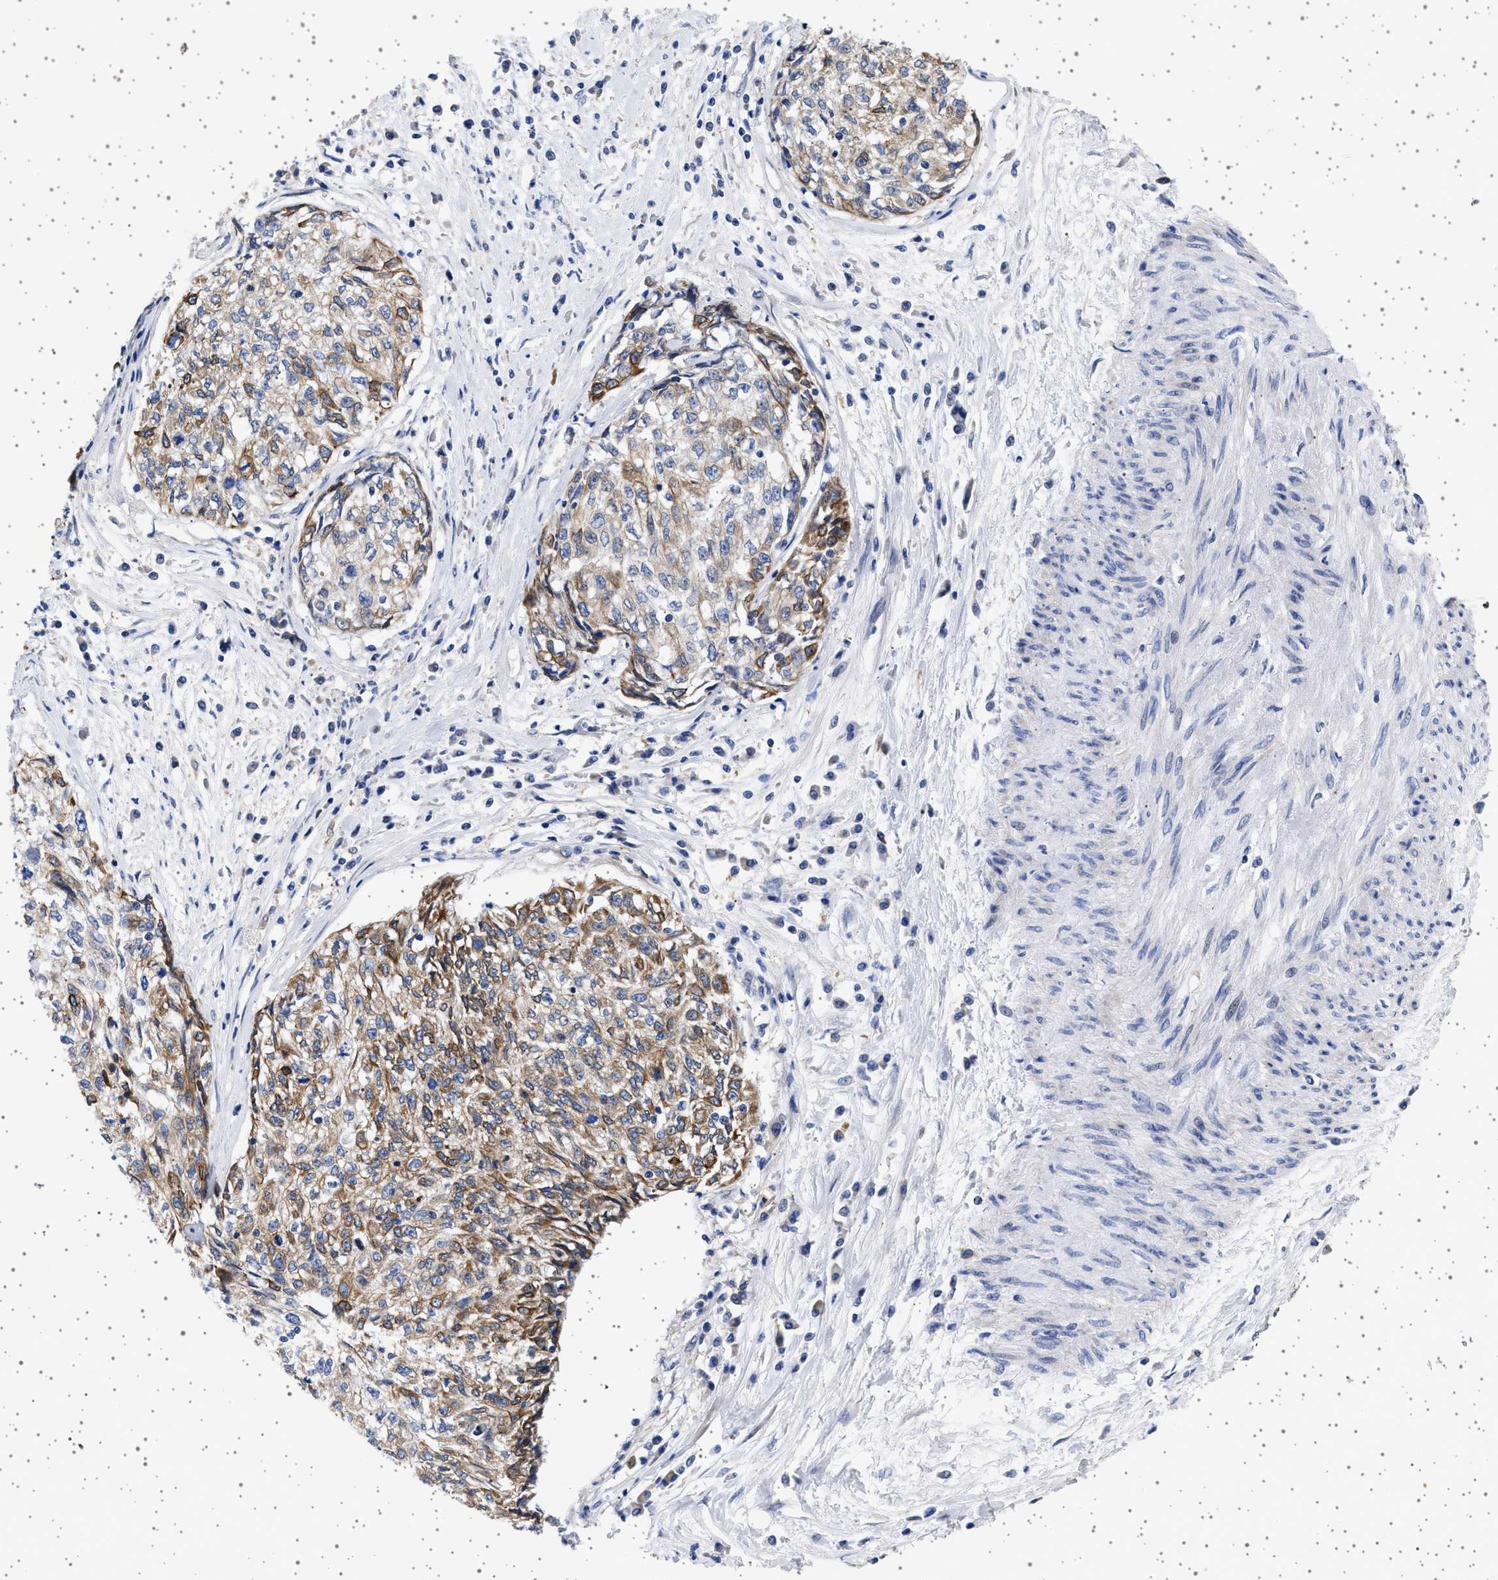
{"staining": {"intensity": "moderate", "quantity": "25%-75%", "location": "cytoplasmic/membranous"}, "tissue": "cervical cancer", "cell_type": "Tumor cells", "image_type": "cancer", "snomed": [{"axis": "morphology", "description": "Squamous cell carcinoma, NOS"}, {"axis": "topography", "description": "Cervix"}], "caption": "Protein analysis of cervical cancer tissue demonstrates moderate cytoplasmic/membranous expression in approximately 25%-75% of tumor cells. (Stains: DAB in brown, nuclei in blue, Microscopy: brightfield microscopy at high magnification).", "gene": "TRMT10B", "patient": {"sex": "female", "age": 57}}